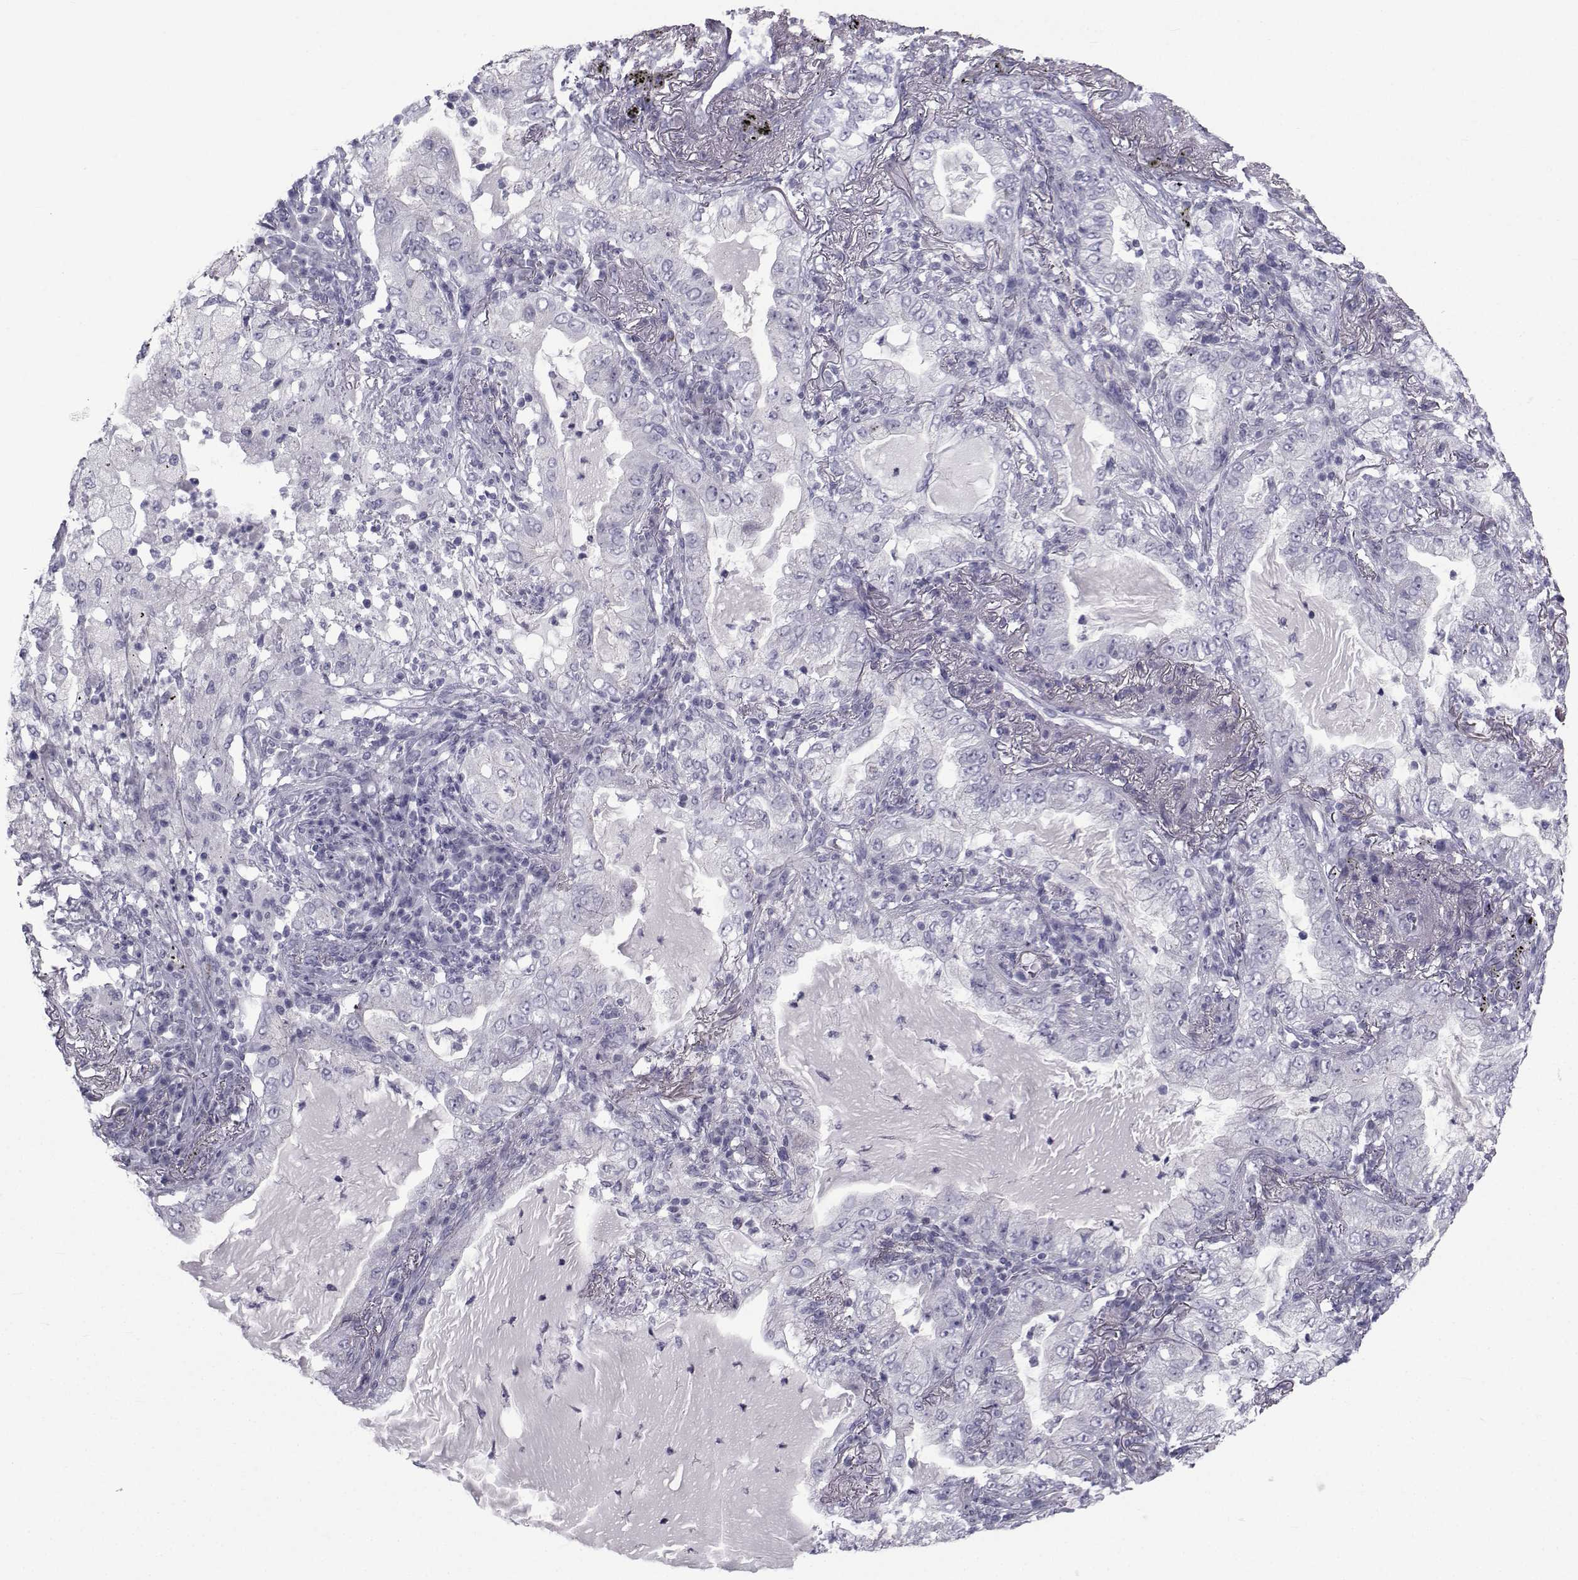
{"staining": {"intensity": "negative", "quantity": "none", "location": "none"}, "tissue": "lung cancer", "cell_type": "Tumor cells", "image_type": "cancer", "snomed": [{"axis": "morphology", "description": "Adenocarcinoma, NOS"}, {"axis": "topography", "description": "Lung"}], "caption": "Tumor cells show no significant staining in lung adenocarcinoma.", "gene": "FDXR", "patient": {"sex": "female", "age": 73}}